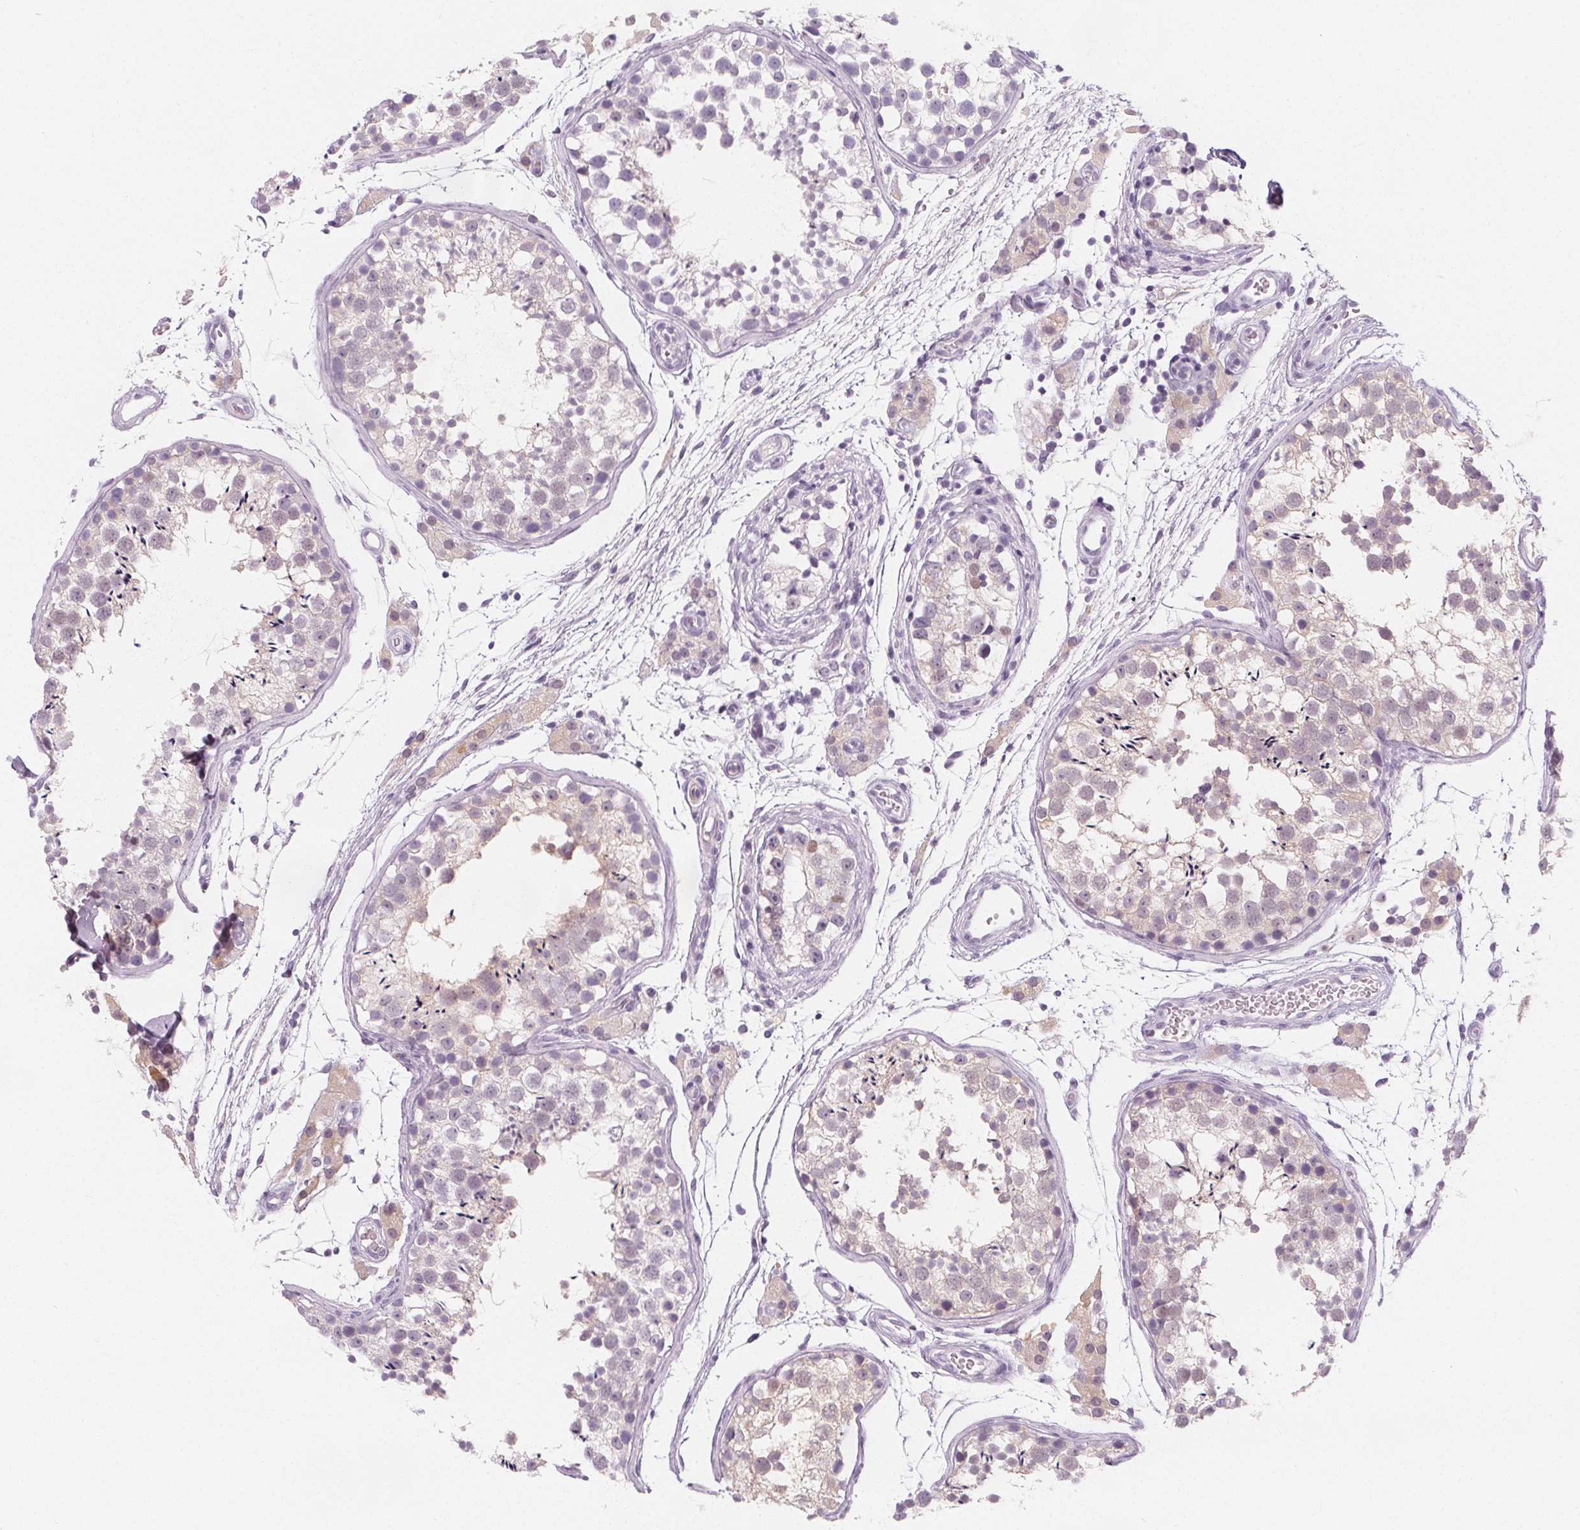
{"staining": {"intensity": "negative", "quantity": "none", "location": "none"}, "tissue": "testis", "cell_type": "Cells in seminiferous ducts", "image_type": "normal", "snomed": [{"axis": "morphology", "description": "Normal tissue, NOS"}, {"axis": "morphology", "description": "Seminoma, NOS"}, {"axis": "topography", "description": "Testis"}], "caption": "Testis was stained to show a protein in brown. There is no significant positivity in cells in seminiferous ducts. The staining was performed using DAB to visualize the protein expression in brown, while the nuclei were stained in blue with hematoxylin (Magnification: 20x).", "gene": "UGP2", "patient": {"sex": "male", "age": 29}}